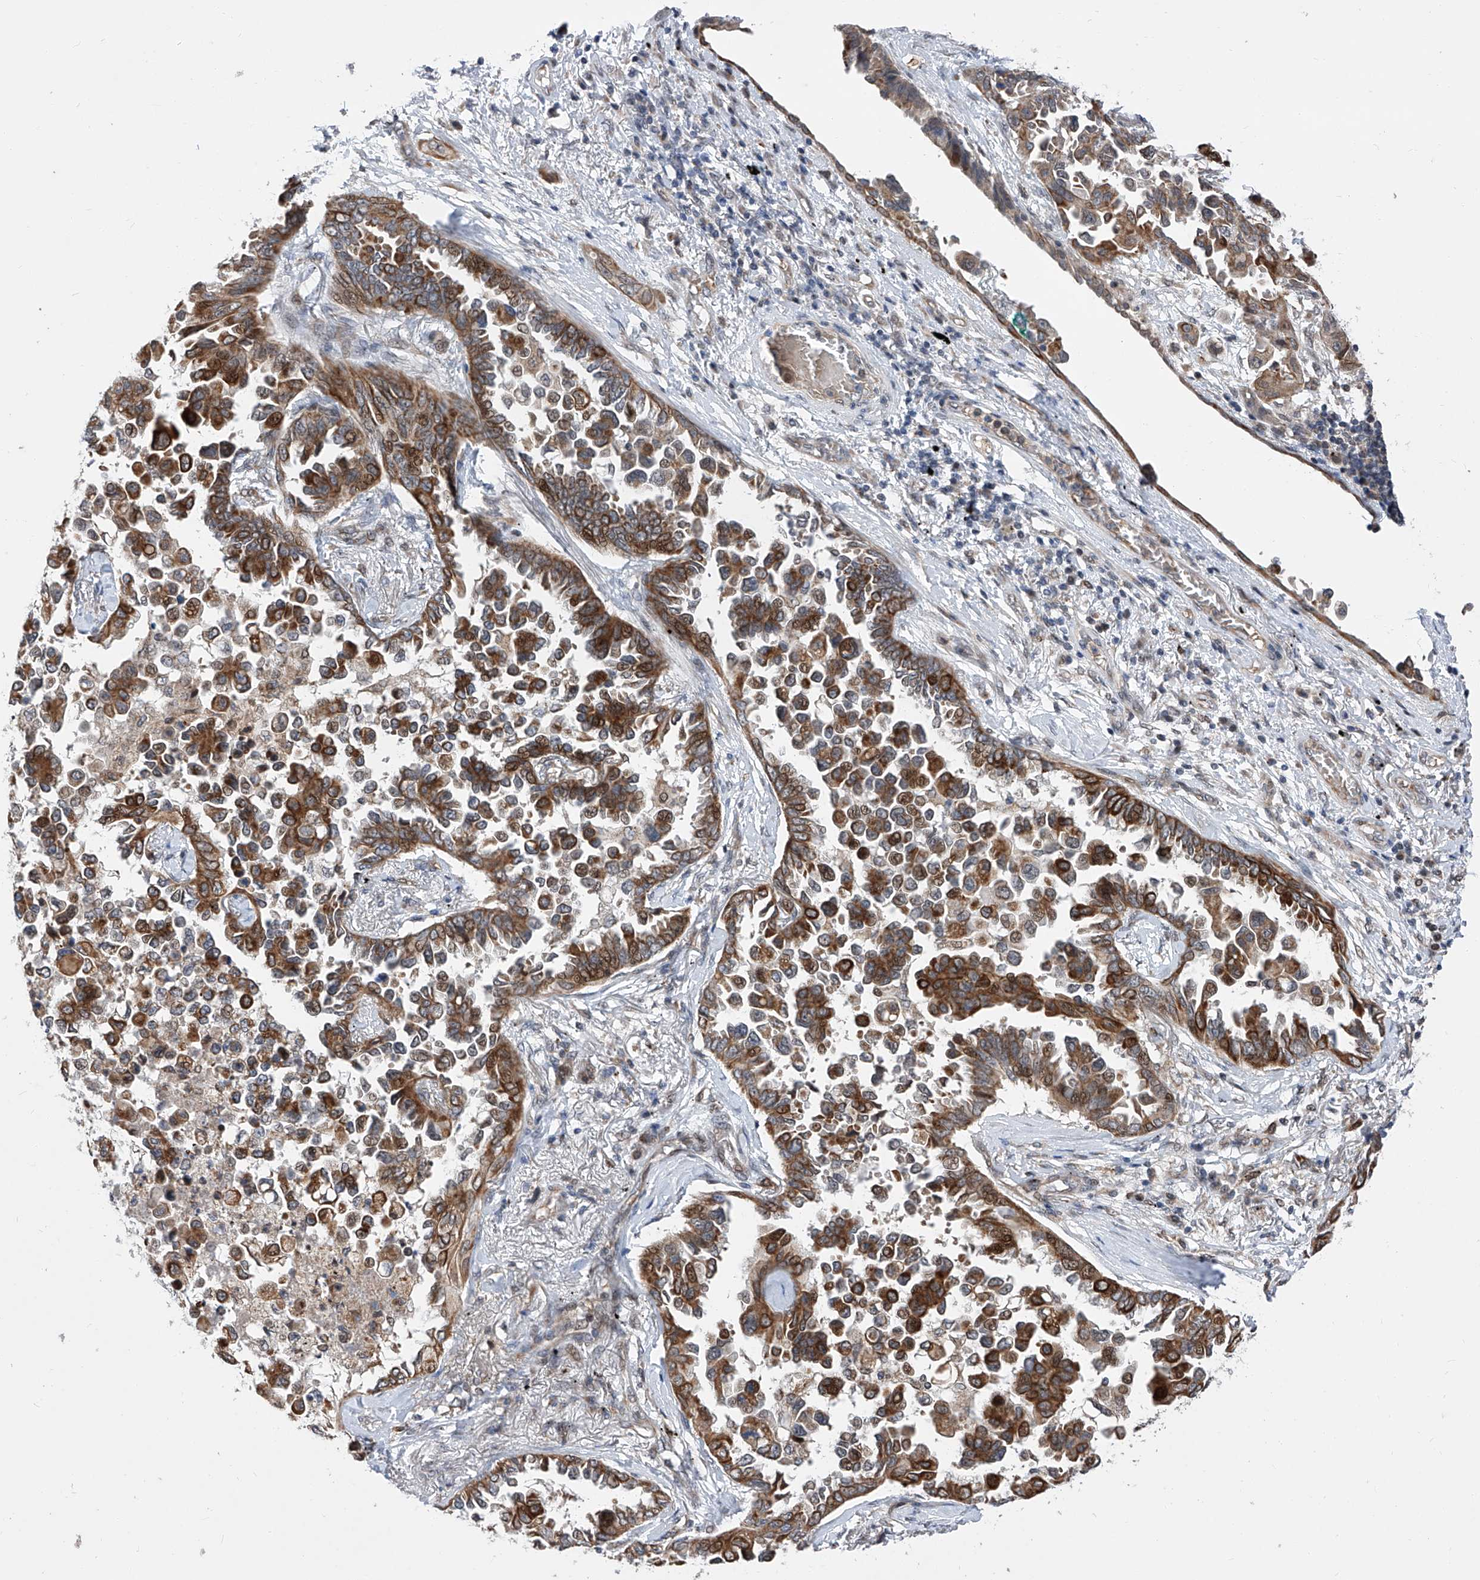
{"staining": {"intensity": "moderate", "quantity": ">75%", "location": "cytoplasmic/membranous"}, "tissue": "lung cancer", "cell_type": "Tumor cells", "image_type": "cancer", "snomed": [{"axis": "morphology", "description": "Adenocarcinoma, NOS"}, {"axis": "topography", "description": "Lung"}], "caption": "Lung adenocarcinoma stained with a brown dye shows moderate cytoplasmic/membranous positive positivity in about >75% of tumor cells.", "gene": "FARP2", "patient": {"sex": "female", "age": 67}}